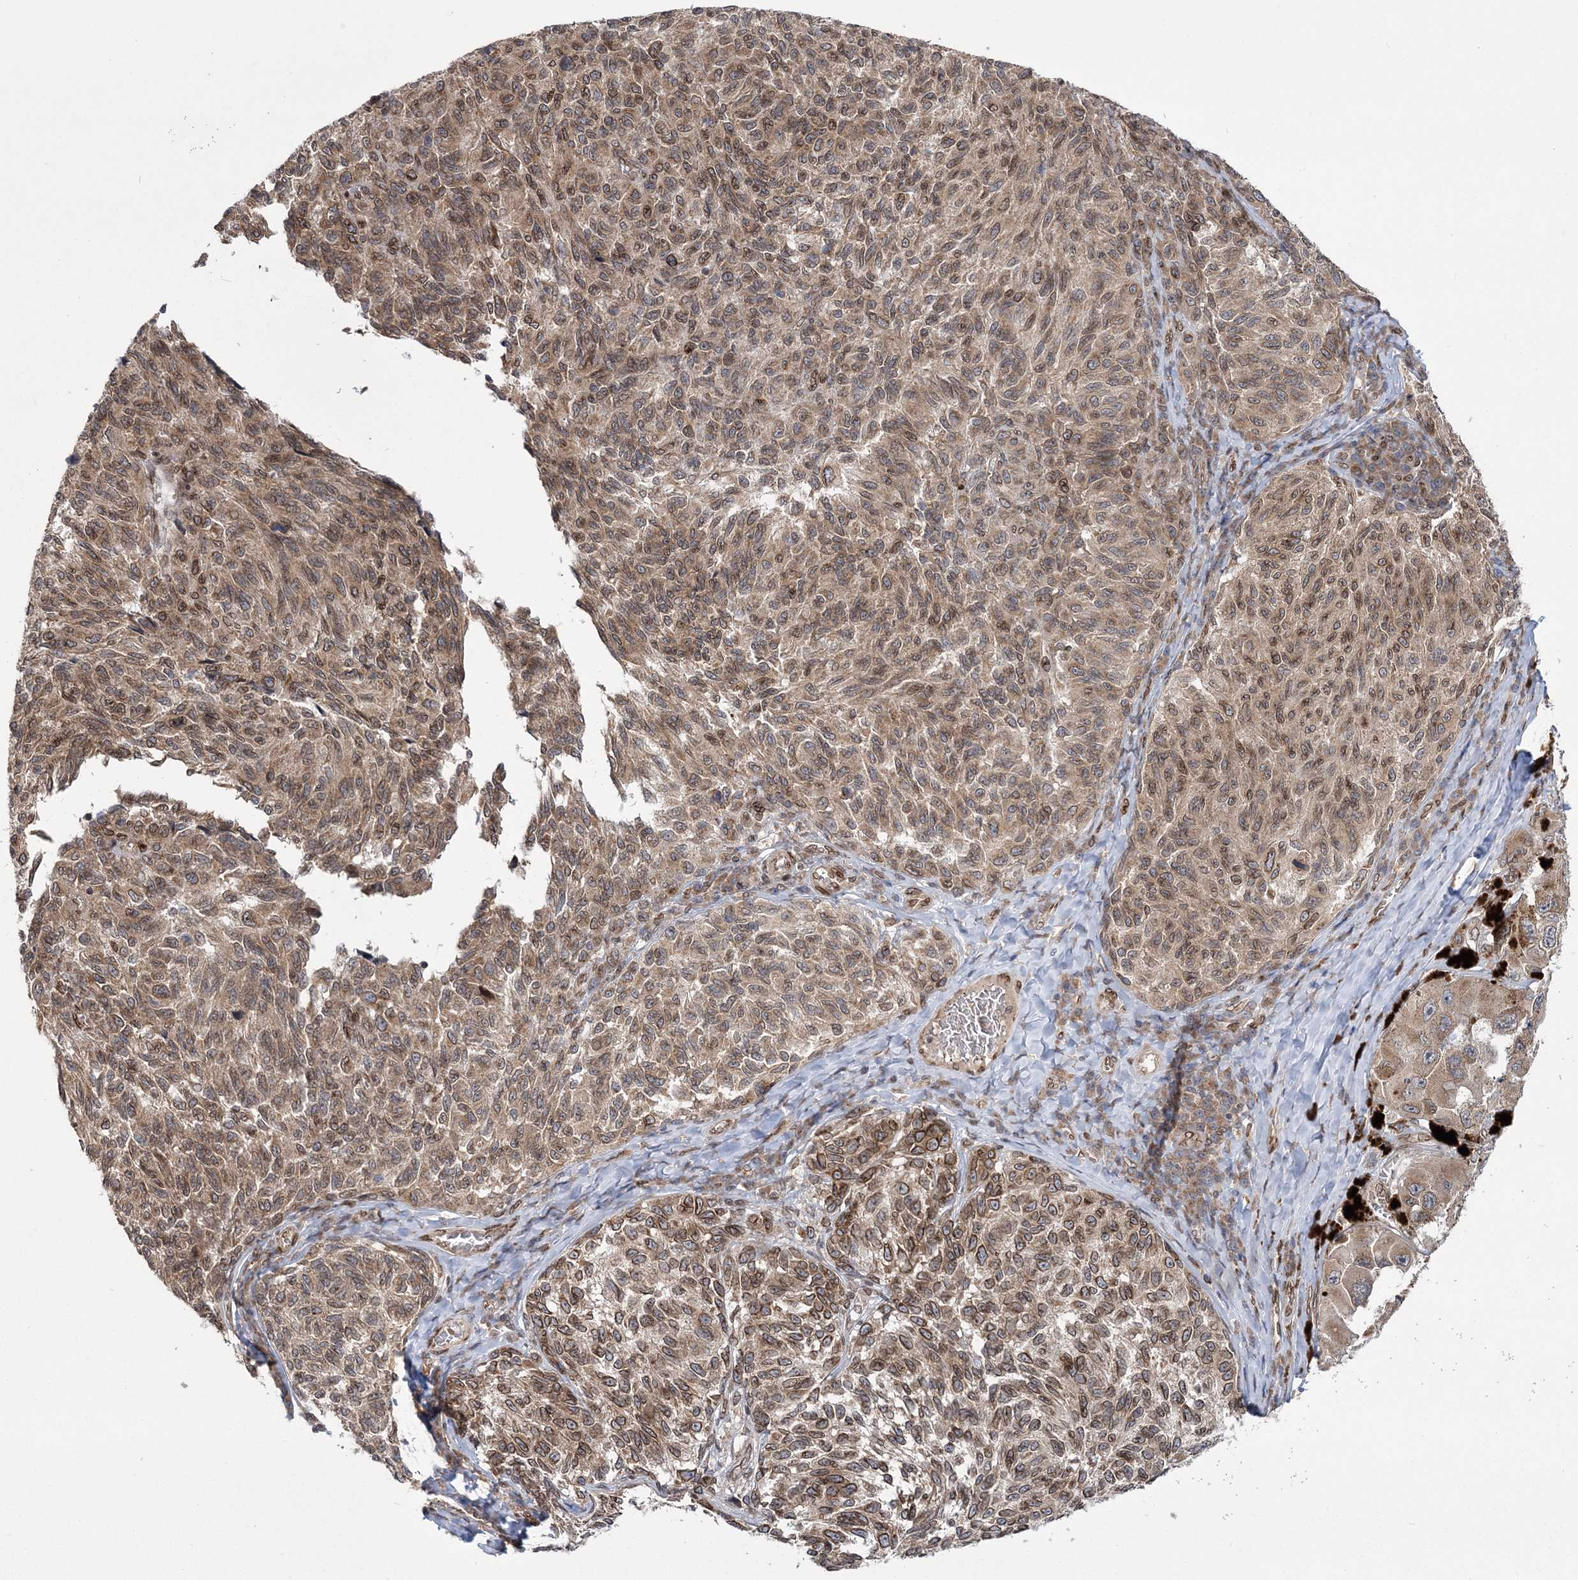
{"staining": {"intensity": "moderate", "quantity": ">75%", "location": "cytoplasmic/membranous,nuclear"}, "tissue": "melanoma", "cell_type": "Tumor cells", "image_type": "cancer", "snomed": [{"axis": "morphology", "description": "Malignant melanoma, NOS"}, {"axis": "topography", "description": "Skin"}], "caption": "The image exhibits immunohistochemical staining of malignant melanoma. There is moderate cytoplasmic/membranous and nuclear positivity is identified in about >75% of tumor cells. The staining is performed using DAB (3,3'-diaminobenzidine) brown chromogen to label protein expression. The nuclei are counter-stained blue using hematoxylin.", "gene": "DNAJC27", "patient": {"sex": "female", "age": 73}}